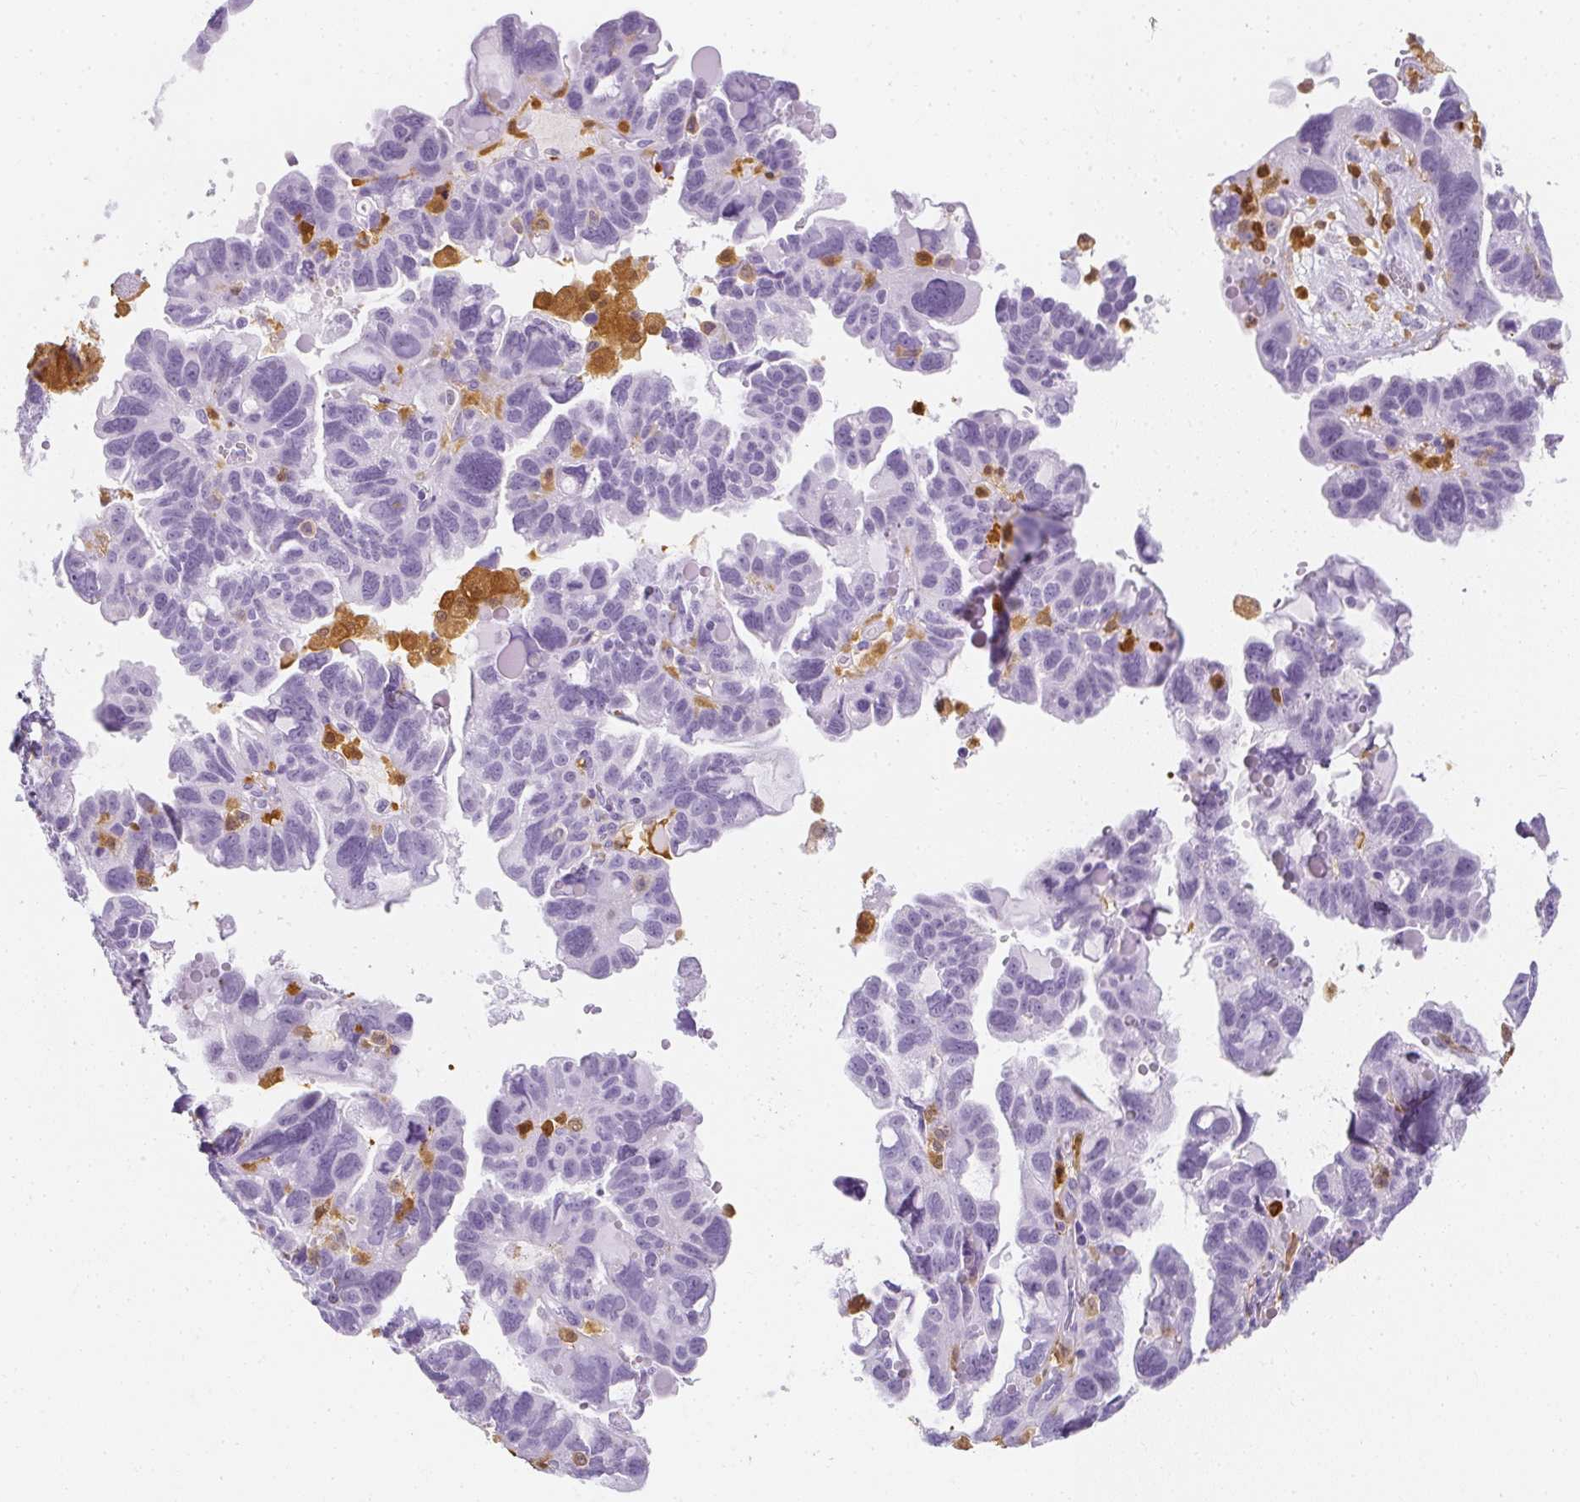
{"staining": {"intensity": "negative", "quantity": "none", "location": "none"}, "tissue": "ovarian cancer", "cell_type": "Tumor cells", "image_type": "cancer", "snomed": [{"axis": "morphology", "description": "Cystadenocarcinoma, serous, NOS"}, {"axis": "topography", "description": "Ovary"}], "caption": "Immunohistochemistry micrograph of neoplastic tissue: human ovarian cancer stained with DAB (3,3'-diaminobenzidine) exhibits no significant protein staining in tumor cells. The staining was performed using DAB to visualize the protein expression in brown, while the nuclei were stained in blue with hematoxylin (Magnification: 20x).", "gene": "HK3", "patient": {"sex": "female", "age": 60}}